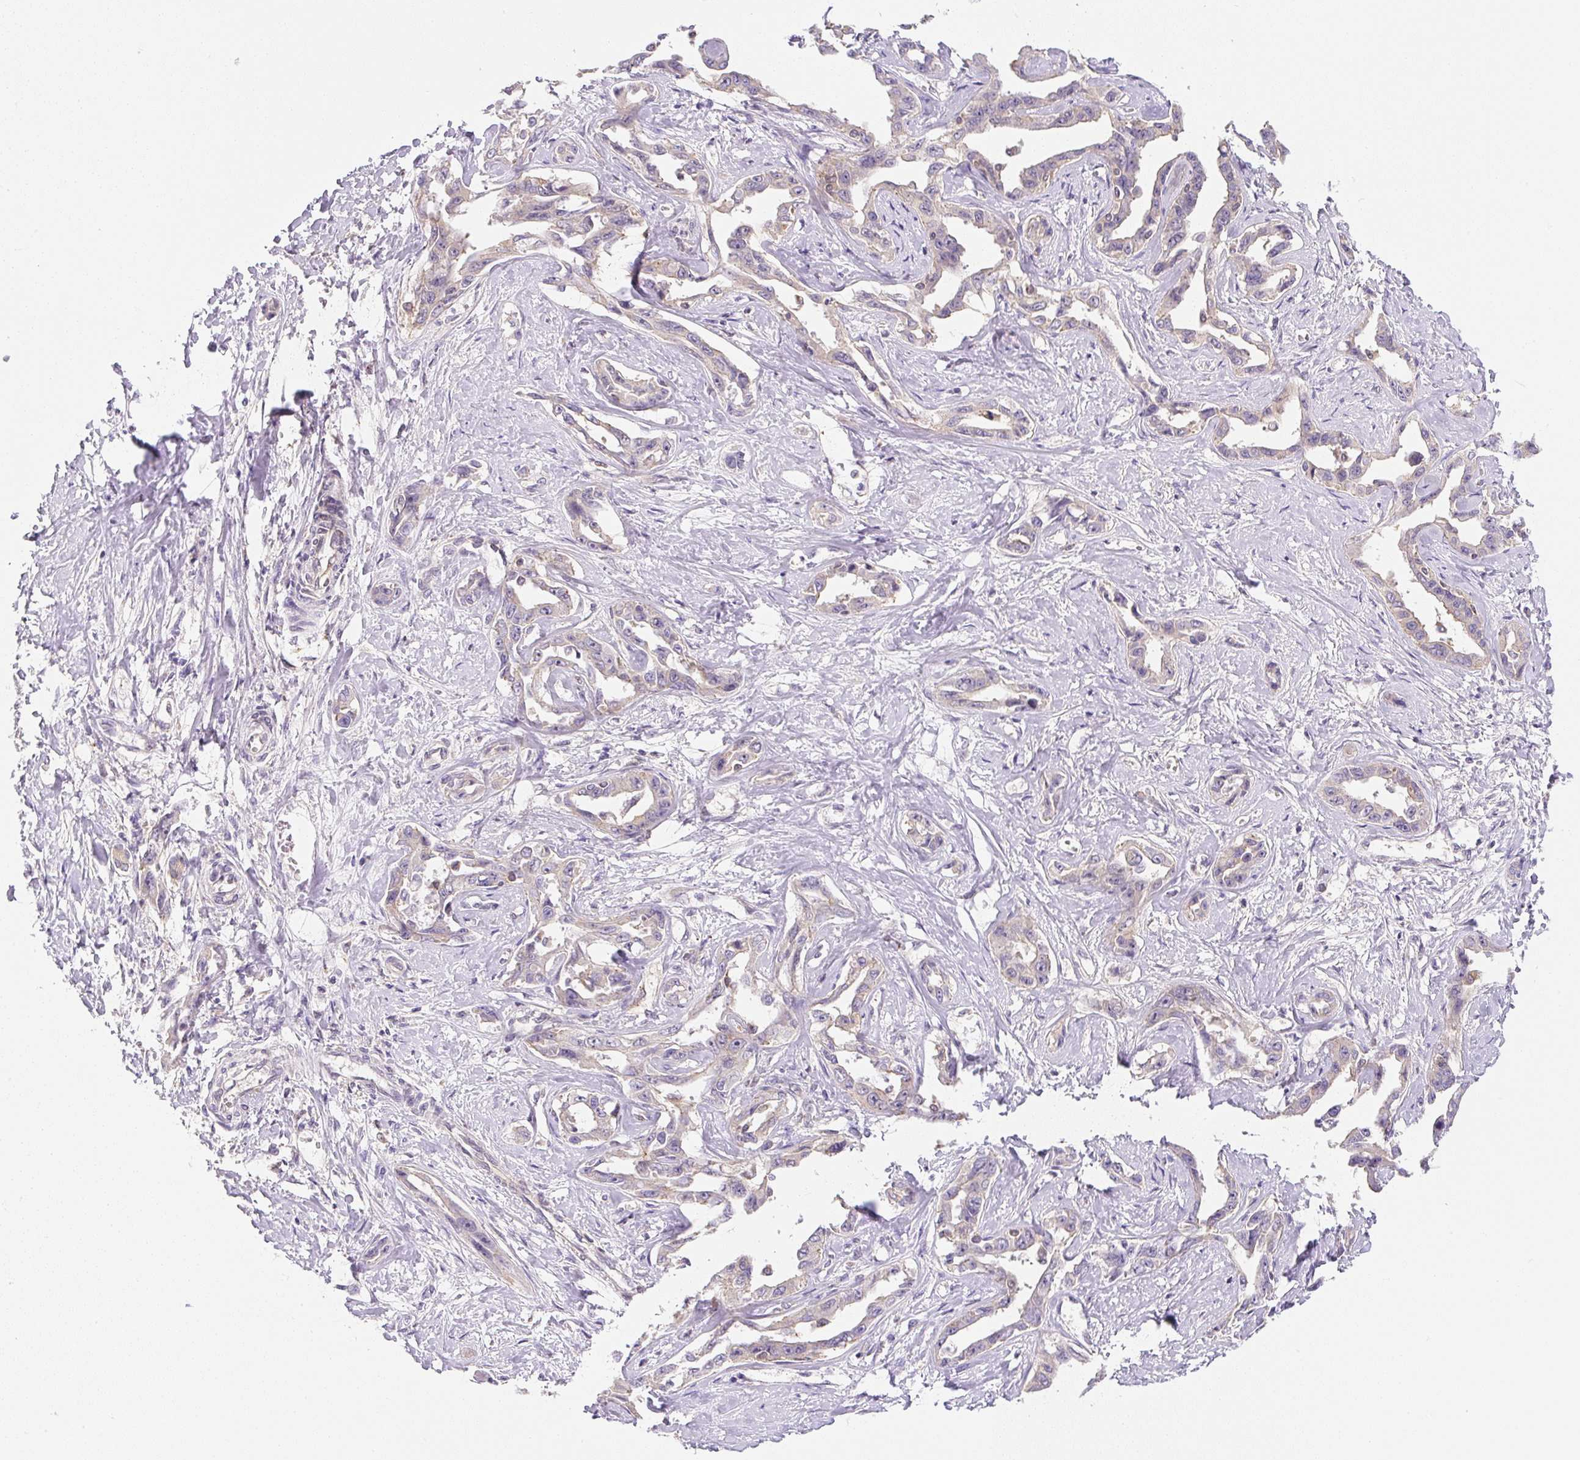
{"staining": {"intensity": "negative", "quantity": "none", "location": "none"}, "tissue": "liver cancer", "cell_type": "Tumor cells", "image_type": "cancer", "snomed": [{"axis": "morphology", "description": "Cholangiocarcinoma"}, {"axis": "topography", "description": "Liver"}], "caption": "High magnification brightfield microscopy of liver cancer stained with DAB (3,3'-diaminobenzidine) (brown) and counterstained with hematoxylin (blue): tumor cells show no significant staining.", "gene": "PLA2G4A", "patient": {"sex": "male", "age": 59}}